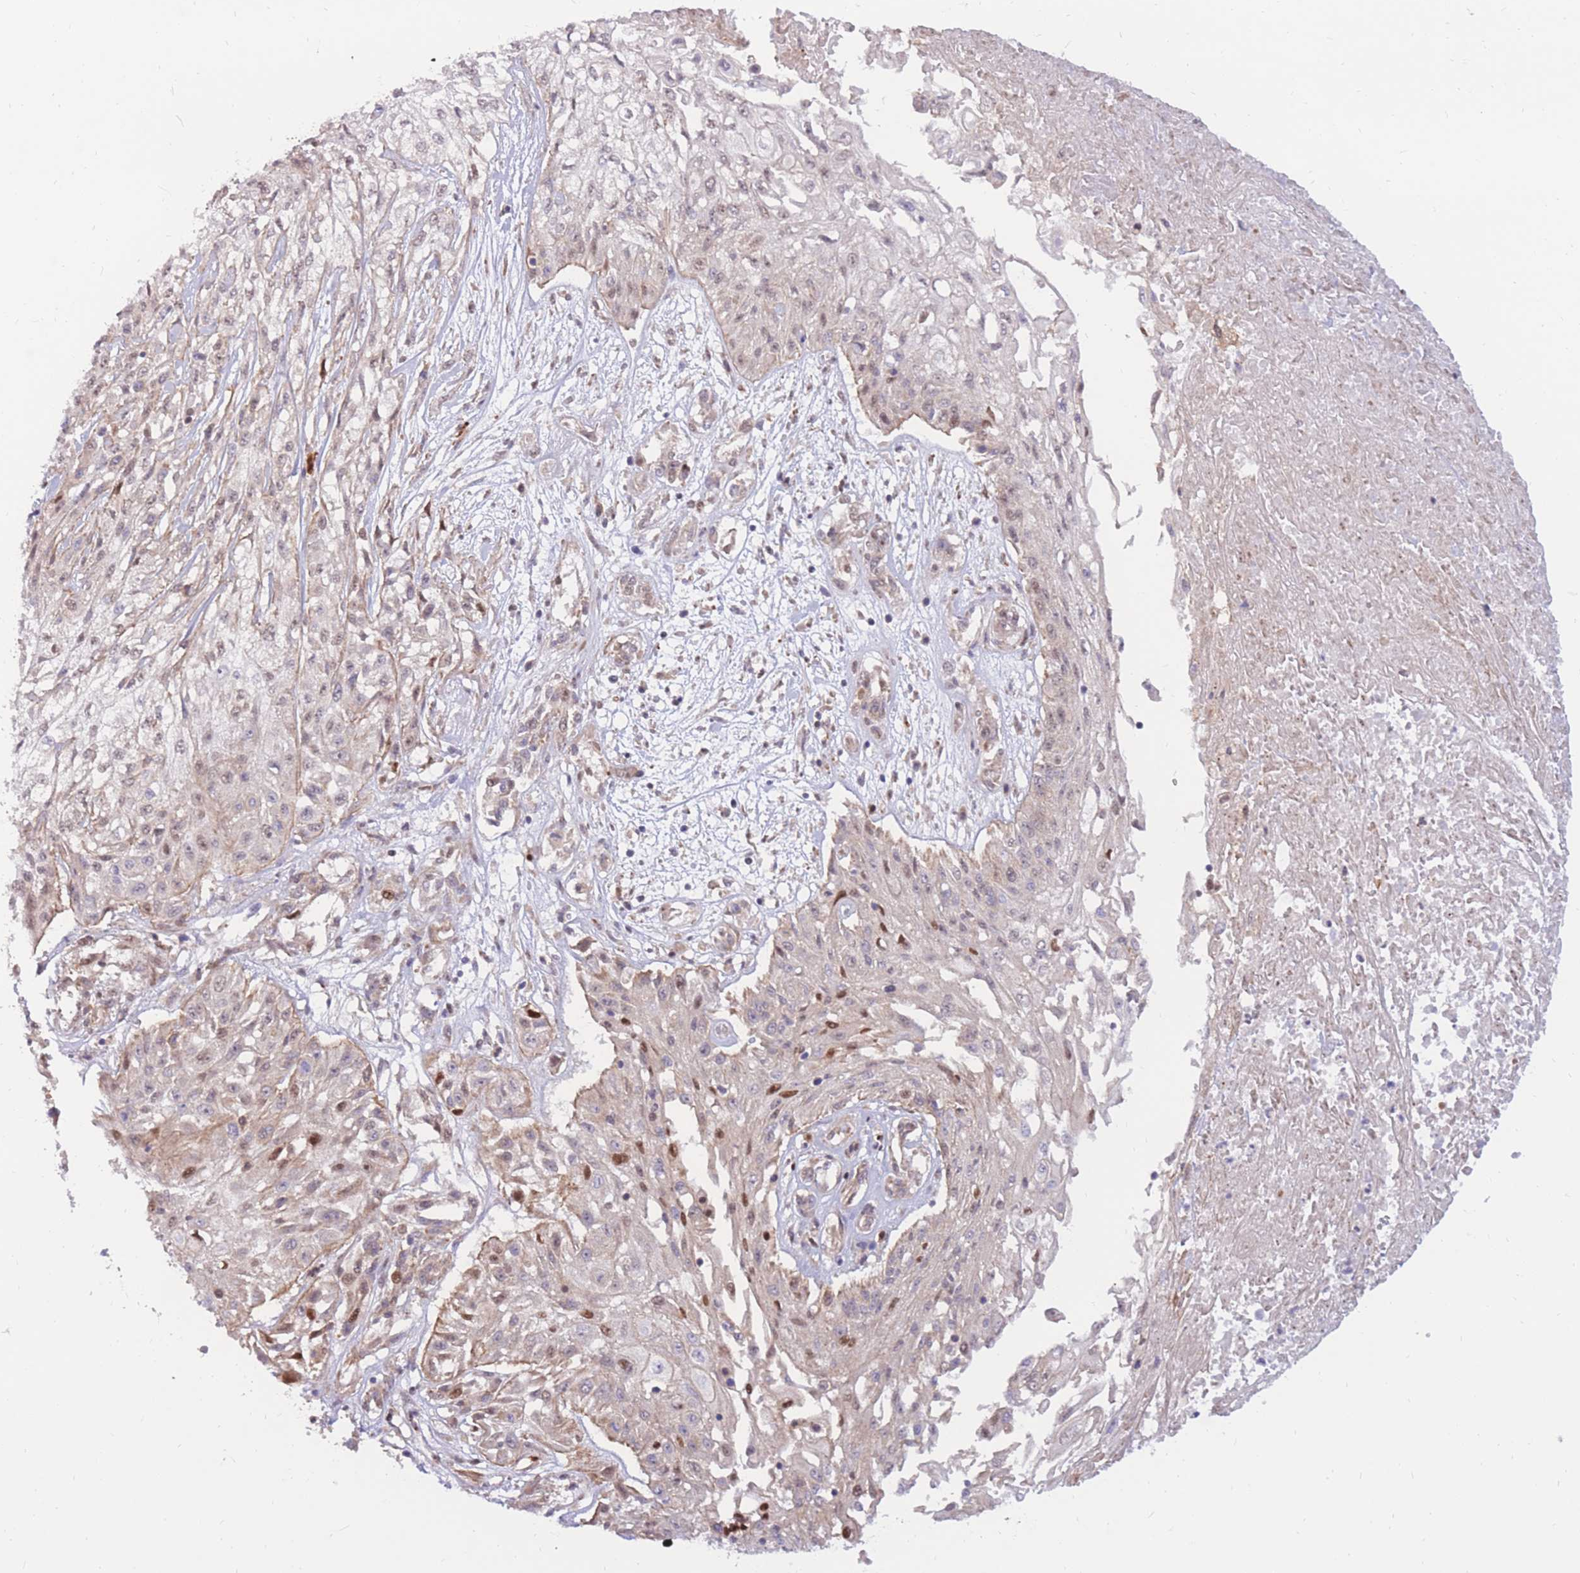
{"staining": {"intensity": "moderate", "quantity": "<25%", "location": "nuclear"}, "tissue": "skin cancer", "cell_type": "Tumor cells", "image_type": "cancer", "snomed": [{"axis": "morphology", "description": "Squamous cell carcinoma, NOS"}, {"axis": "morphology", "description": "Squamous cell carcinoma, metastatic, NOS"}, {"axis": "topography", "description": "Skin"}, {"axis": "topography", "description": "Lymph node"}], "caption": "Immunohistochemical staining of human skin cancer (metastatic squamous cell carcinoma) shows moderate nuclear protein expression in about <25% of tumor cells.", "gene": "ERICH6B", "patient": {"sex": "male", "age": 75}}